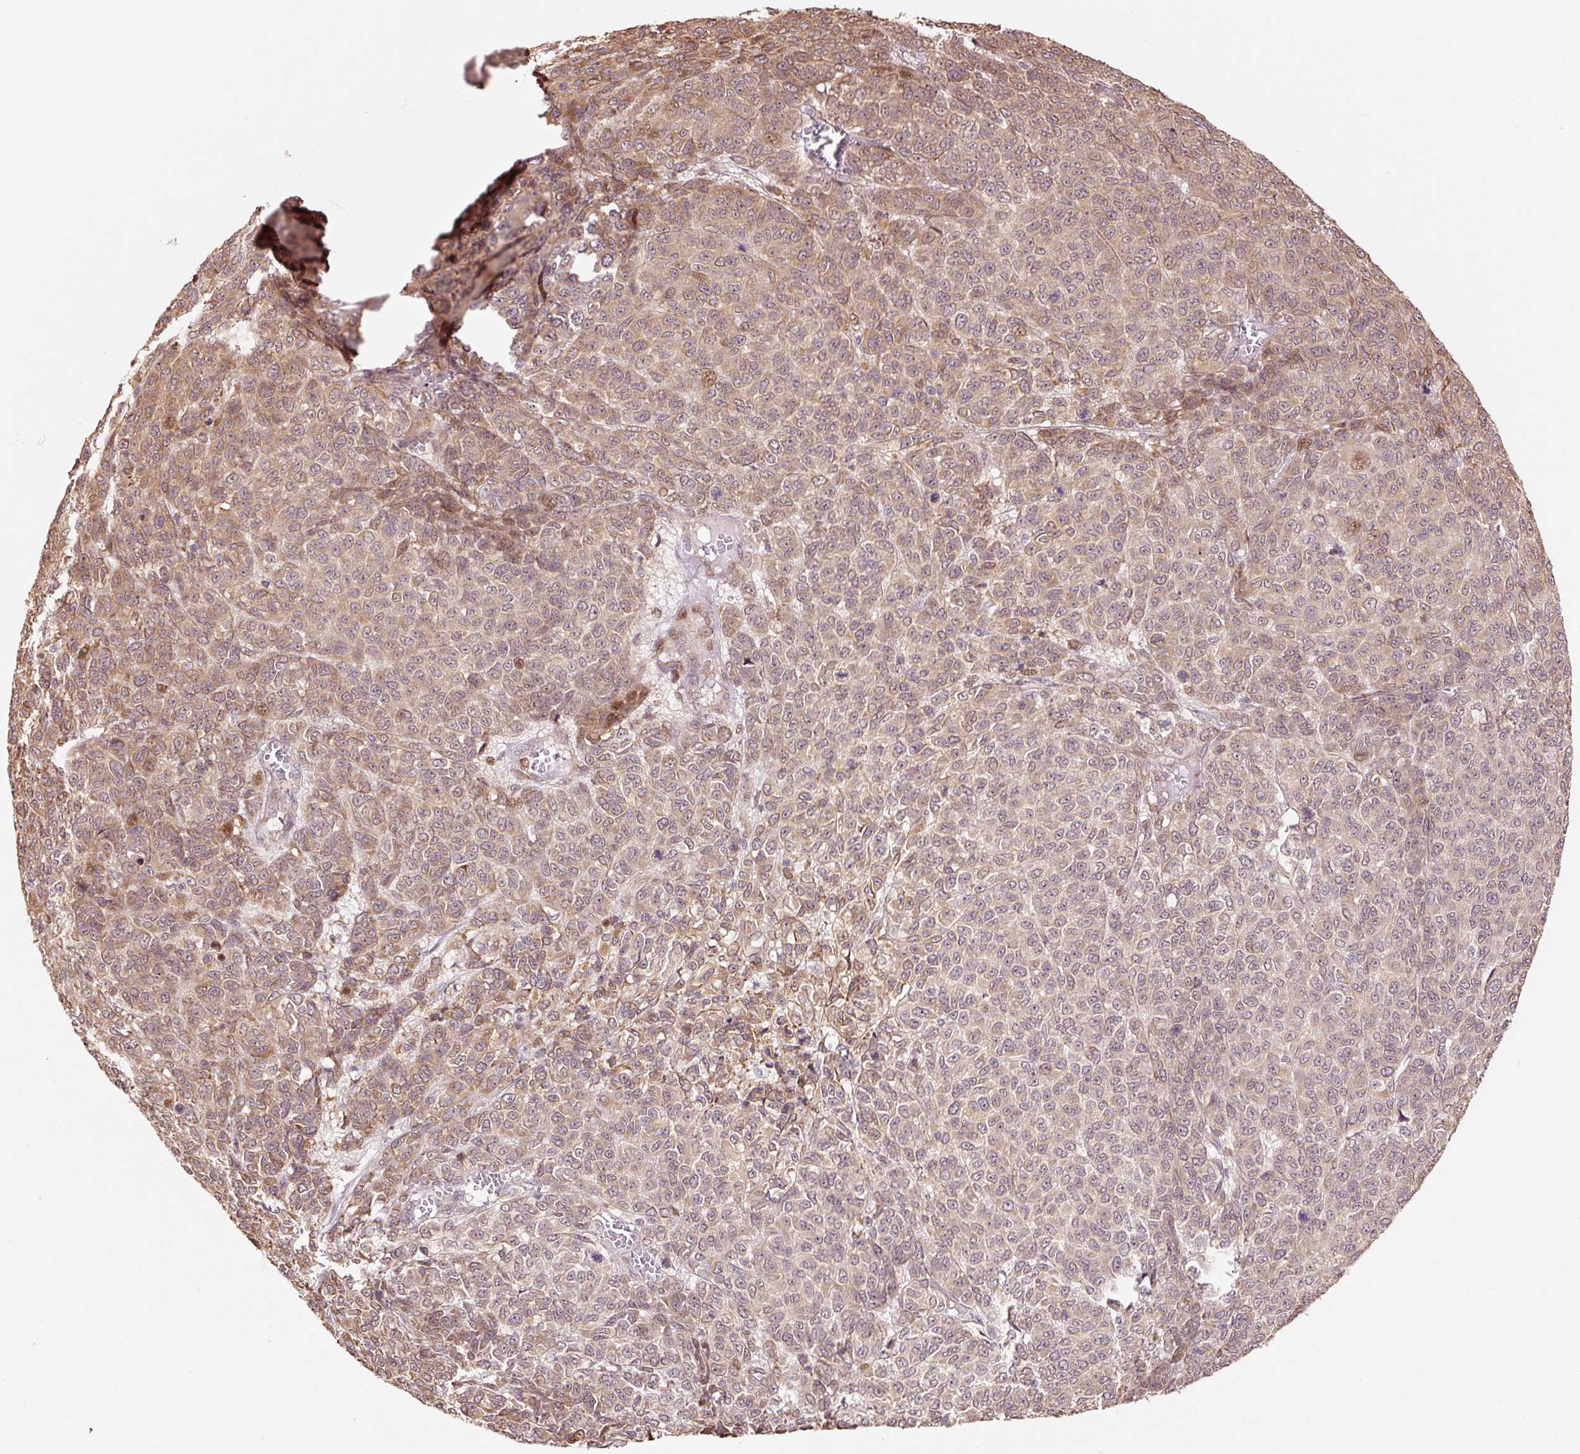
{"staining": {"intensity": "moderate", "quantity": "25%-75%", "location": "cytoplasmic/membranous"}, "tissue": "melanoma", "cell_type": "Tumor cells", "image_type": "cancer", "snomed": [{"axis": "morphology", "description": "Malignant melanoma, NOS"}, {"axis": "topography", "description": "Skin"}], "caption": "There is medium levels of moderate cytoplasmic/membranous positivity in tumor cells of malignant melanoma, as demonstrated by immunohistochemical staining (brown color).", "gene": "ETF1", "patient": {"sex": "male", "age": 49}}